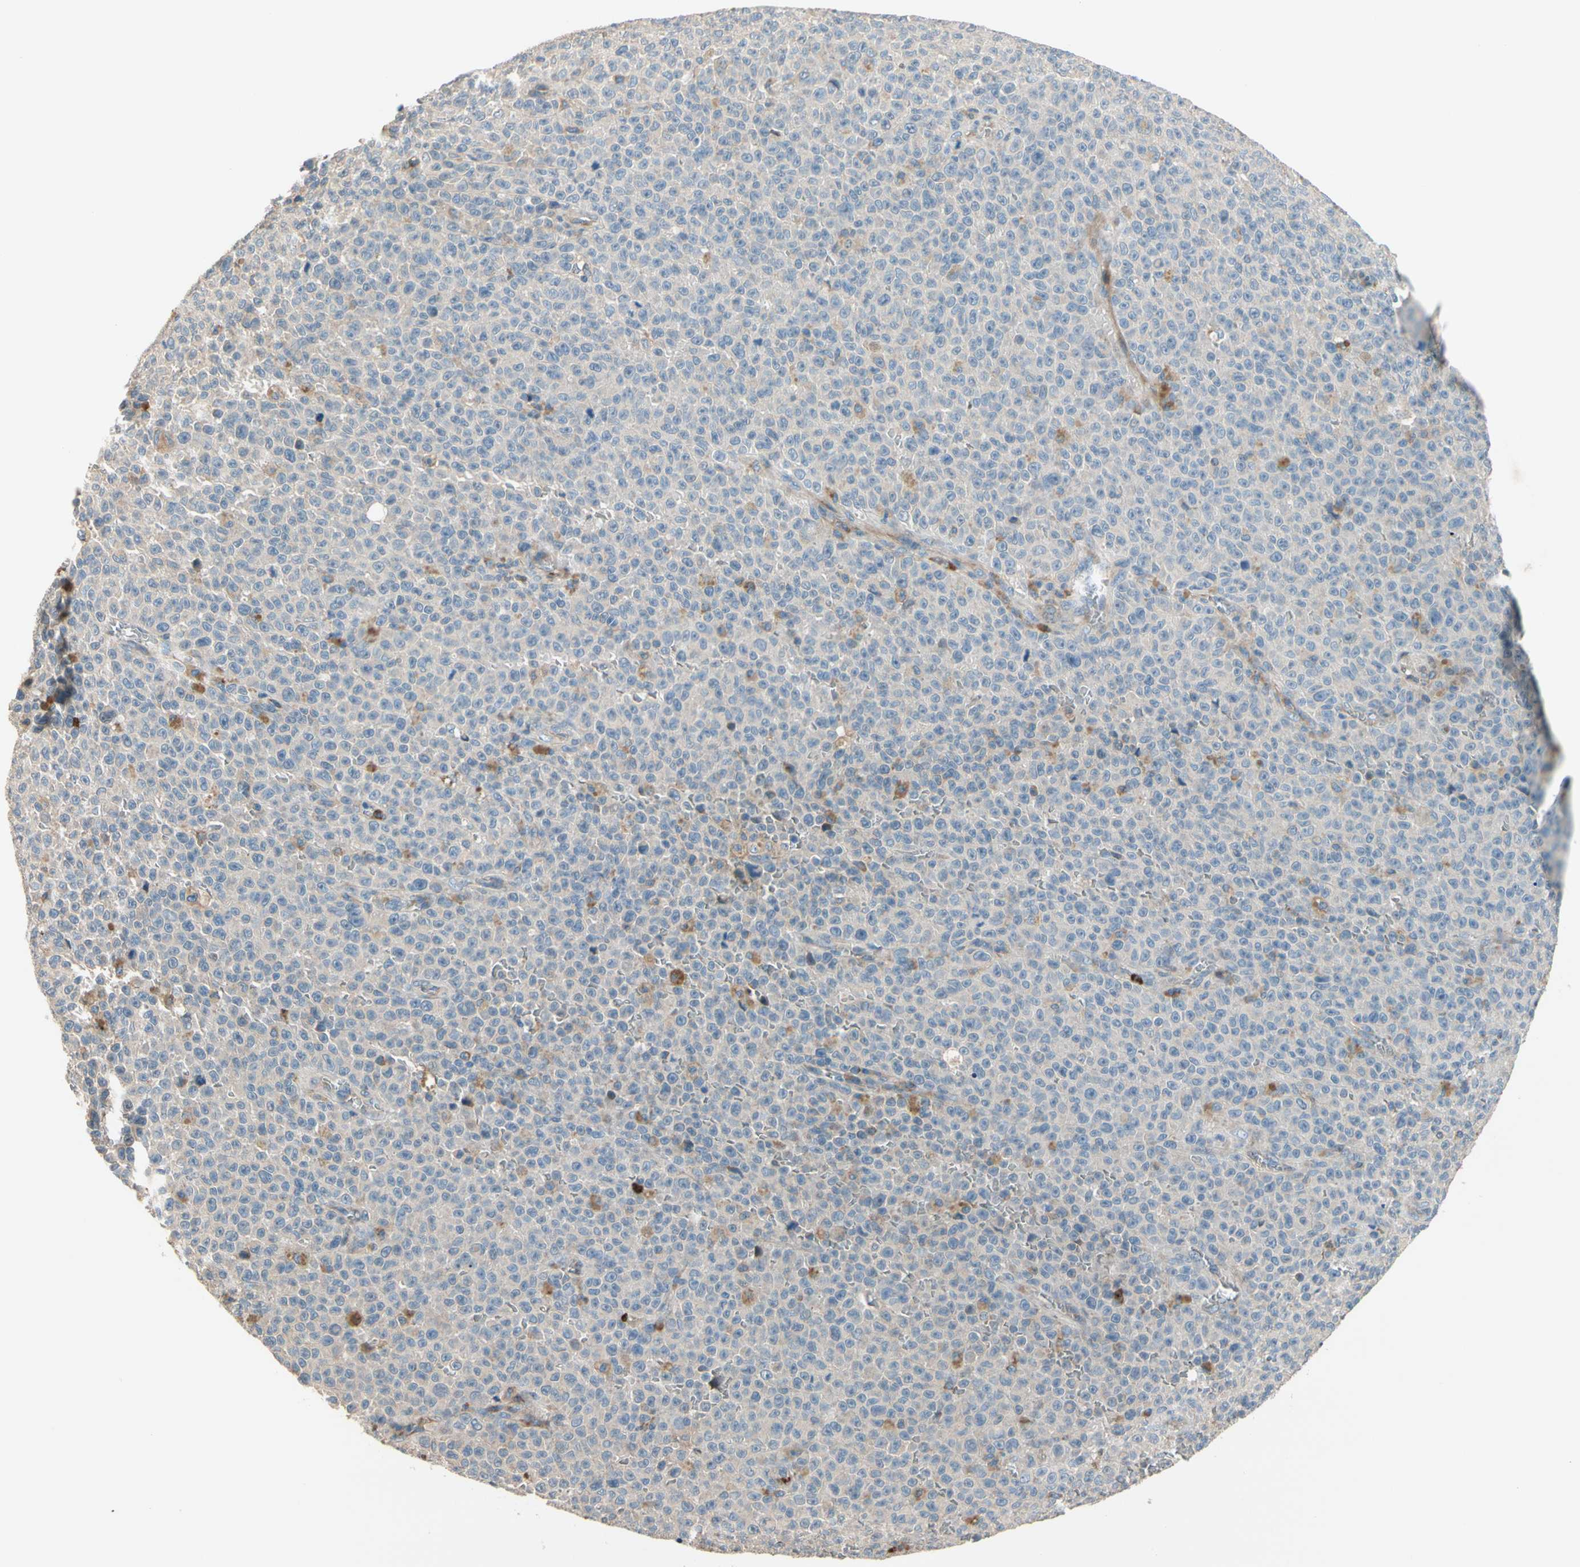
{"staining": {"intensity": "negative", "quantity": "none", "location": "none"}, "tissue": "melanoma", "cell_type": "Tumor cells", "image_type": "cancer", "snomed": [{"axis": "morphology", "description": "Malignant melanoma, NOS"}, {"axis": "topography", "description": "Skin"}], "caption": "There is no significant expression in tumor cells of malignant melanoma.", "gene": "SIGLEC5", "patient": {"sex": "female", "age": 82}}